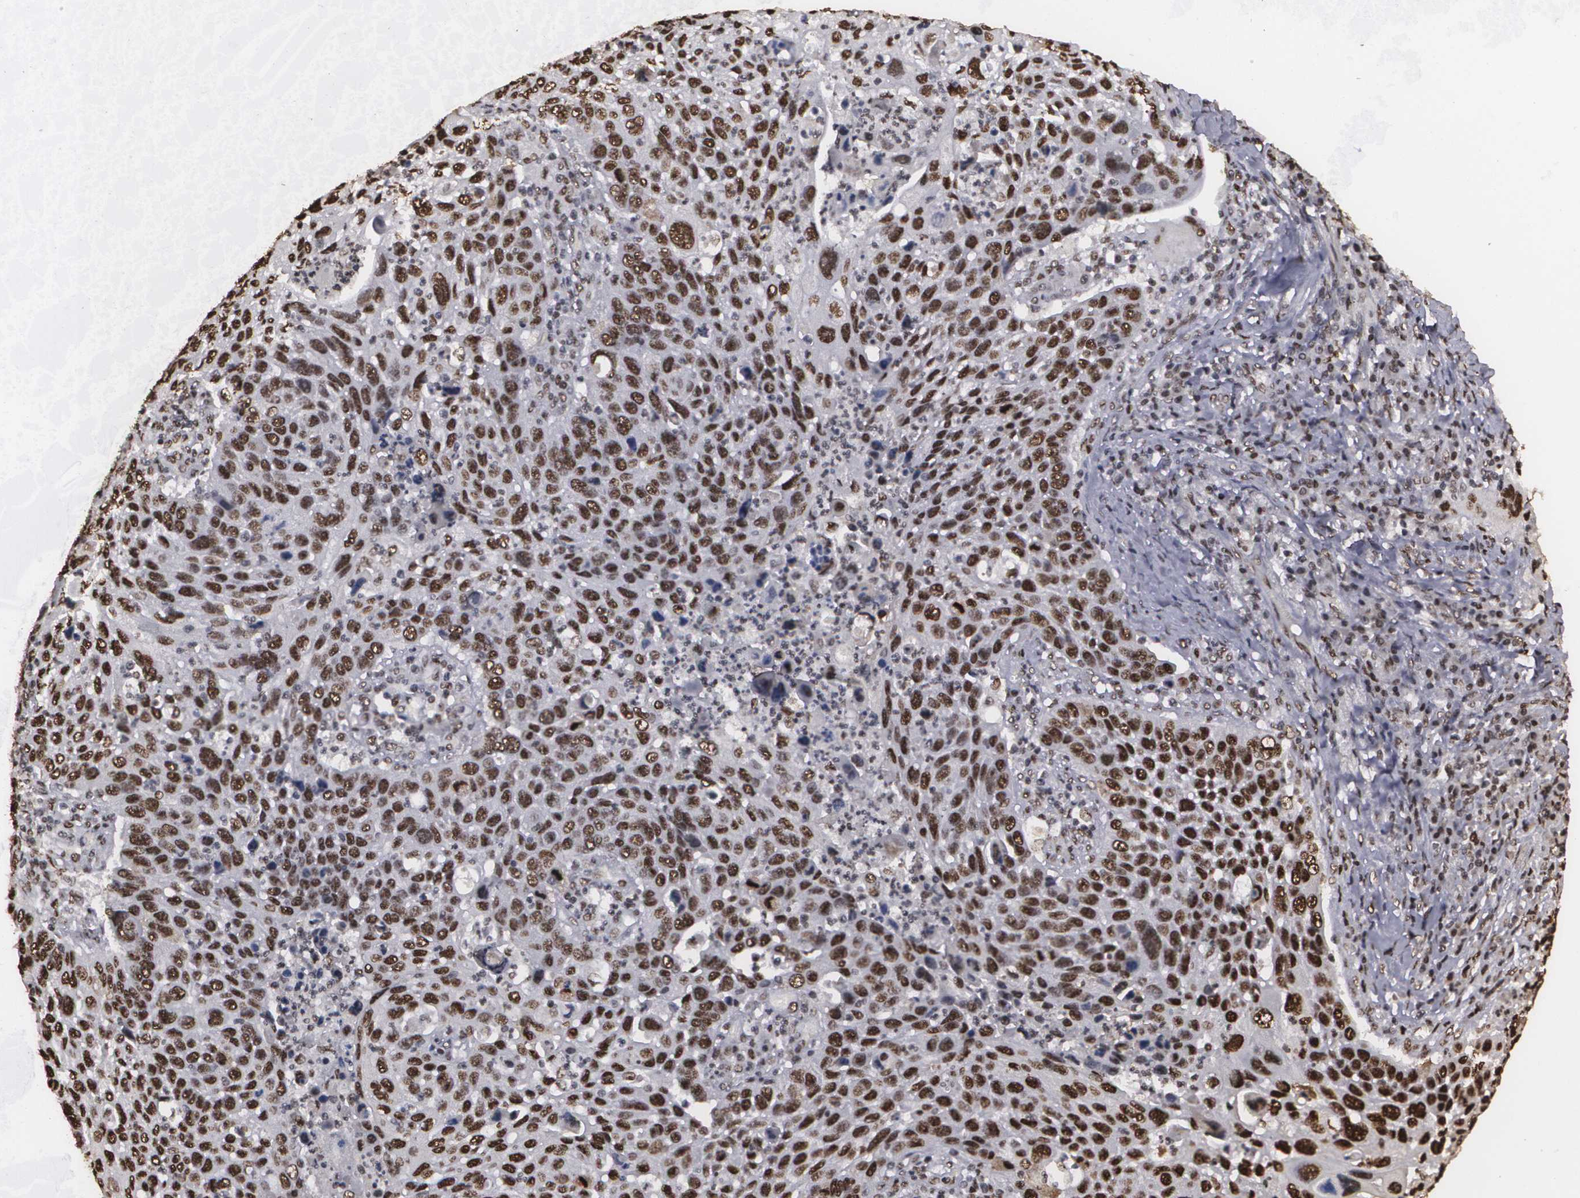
{"staining": {"intensity": "strong", "quantity": ">75%", "location": "nuclear"}, "tissue": "lung cancer", "cell_type": "Tumor cells", "image_type": "cancer", "snomed": [{"axis": "morphology", "description": "Squamous cell carcinoma, NOS"}, {"axis": "topography", "description": "Lung"}], "caption": "An image of lung cancer stained for a protein shows strong nuclear brown staining in tumor cells.", "gene": "RCOR1", "patient": {"sex": "male", "age": 68}}